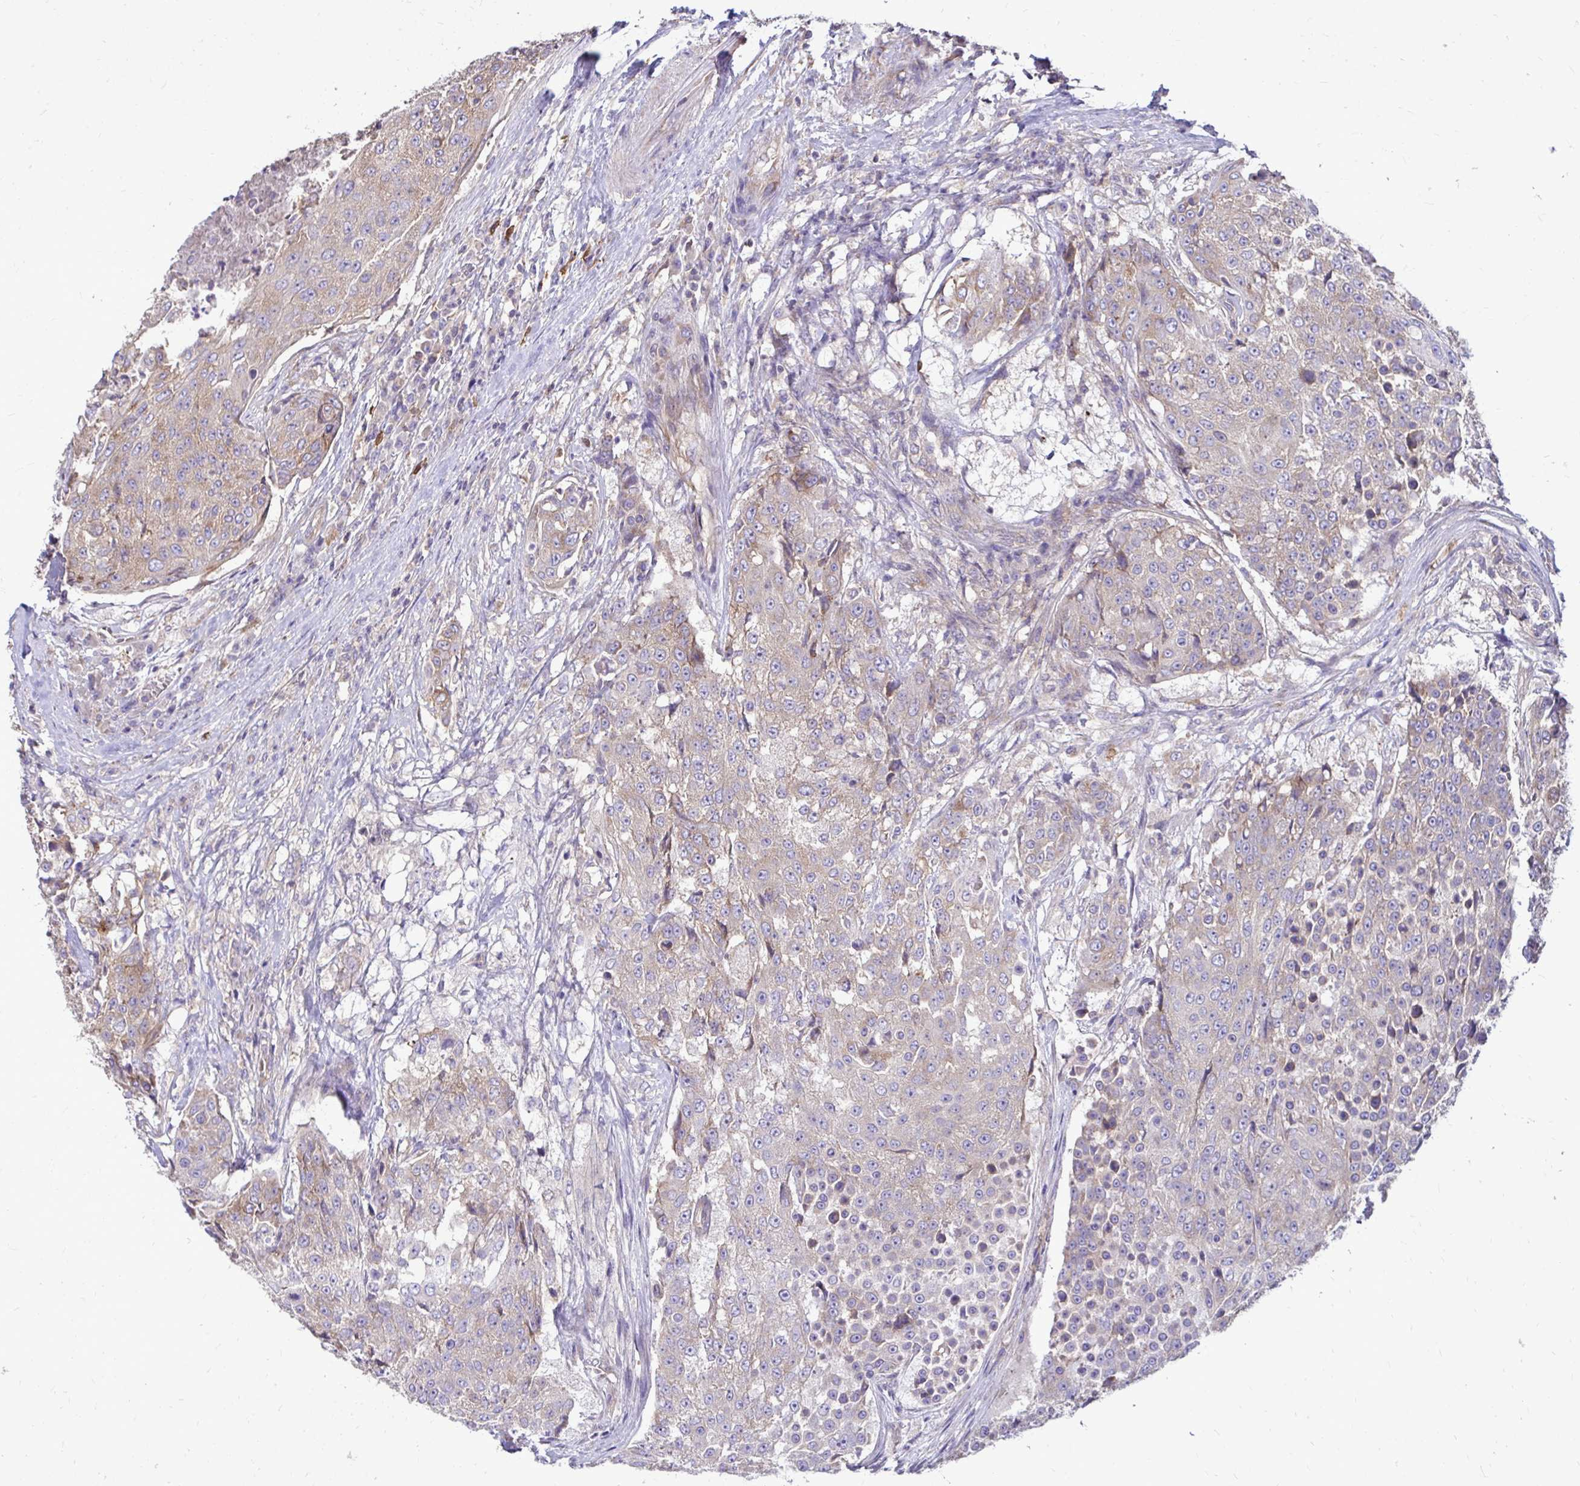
{"staining": {"intensity": "weak", "quantity": "25%-75%", "location": "cytoplasmic/membranous"}, "tissue": "urothelial cancer", "cell_type": "Tumor cells", "image_type": "cancer", "snomed": [{"axis": "morphology", "description": "Urothelial carcinoma, High grade"}, {"axis": "topography", "description": "Urinary bladder"}], "caption": "IHC micrograph of neoplastic tissue: urothelial carcinoma (high-grade) stained using immunohistochemistry (IHC) exhibits low levels of weak protein expression localized specifically in the cytoplasmic/membranous of tumor cells, appearing as a cytoplasmic/membranous brown color.", "gene": "FMR1", "patient": {"sex": "female", "age": 63}}